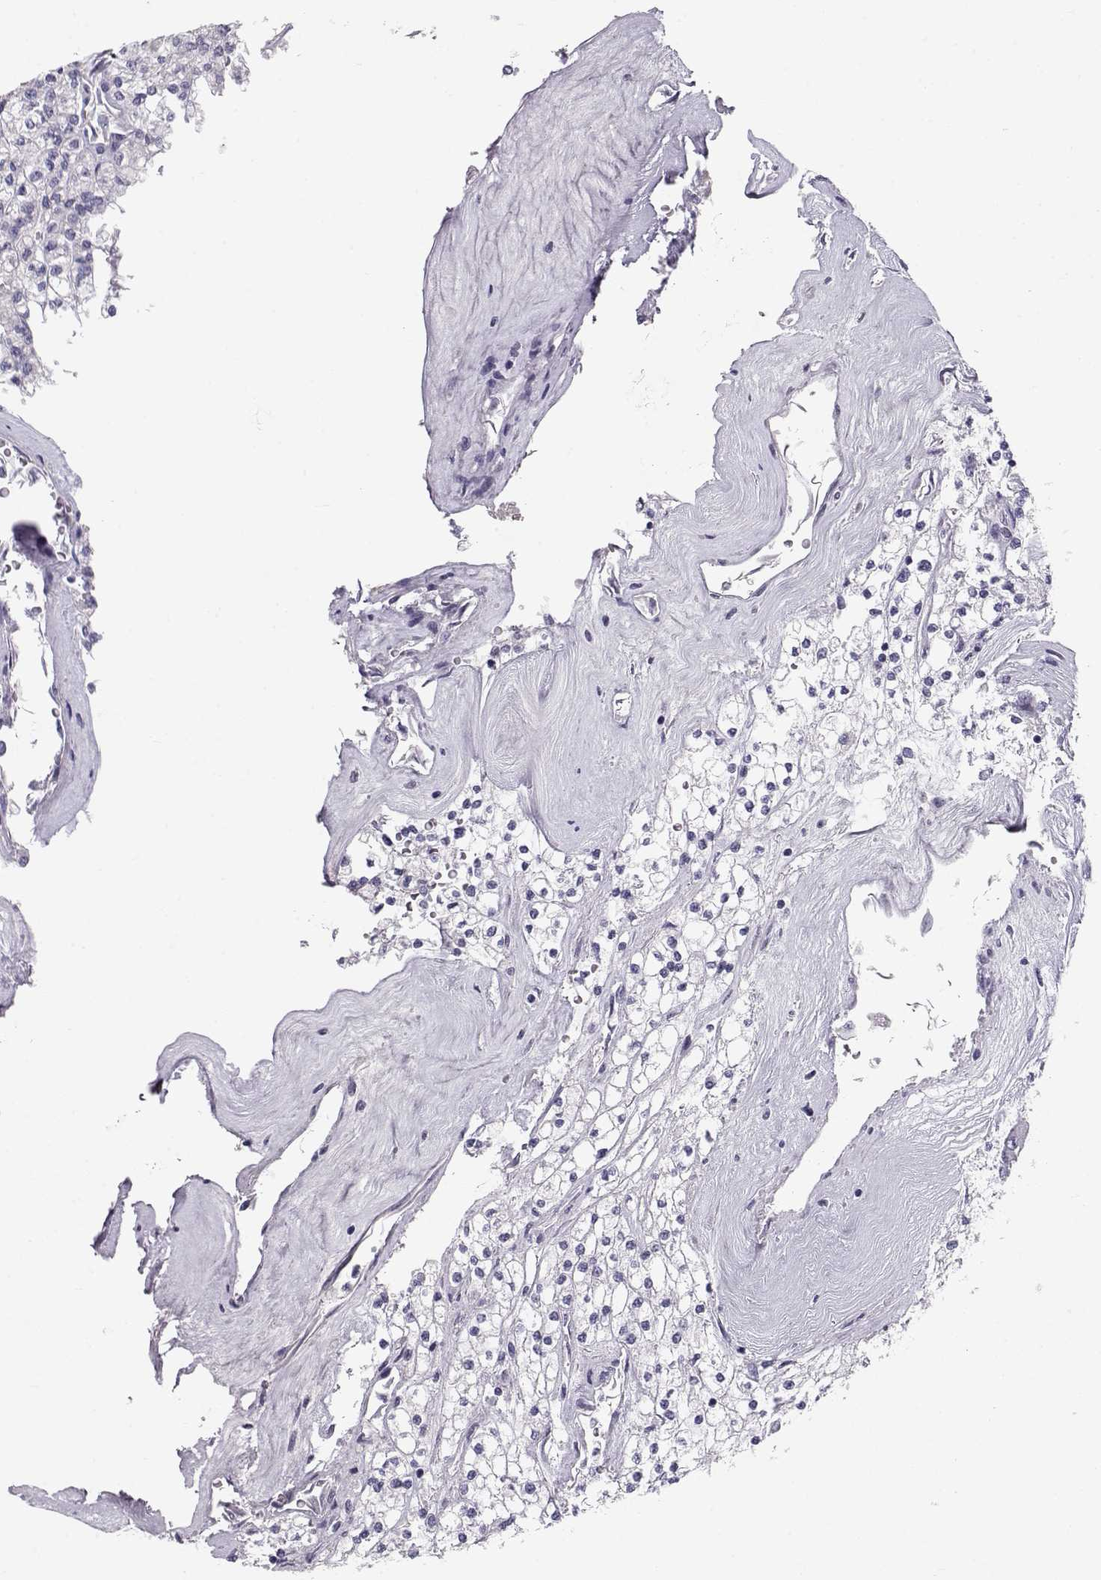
{"staining": {"intensity": "negative", "quantity": "none", "location": "none"}, "tissue": "renal cancer", "cell_type": "Tumor cells", "image_type": "cancer", "snomed": [{"axis": "morphology", "description": "Adenocarcinoma, NOS"}, {"axis": "topography", "description": "Kidney"}], "caption": "Tumor cells are negative for protein expression in human renal cancer (adenocarcinoma). (Brightfield microscopy of DAB immunohistochemistry (IHC) at high magnification).", "gene": "GPR26", "patient": {"sex": "male", "age": 80}}